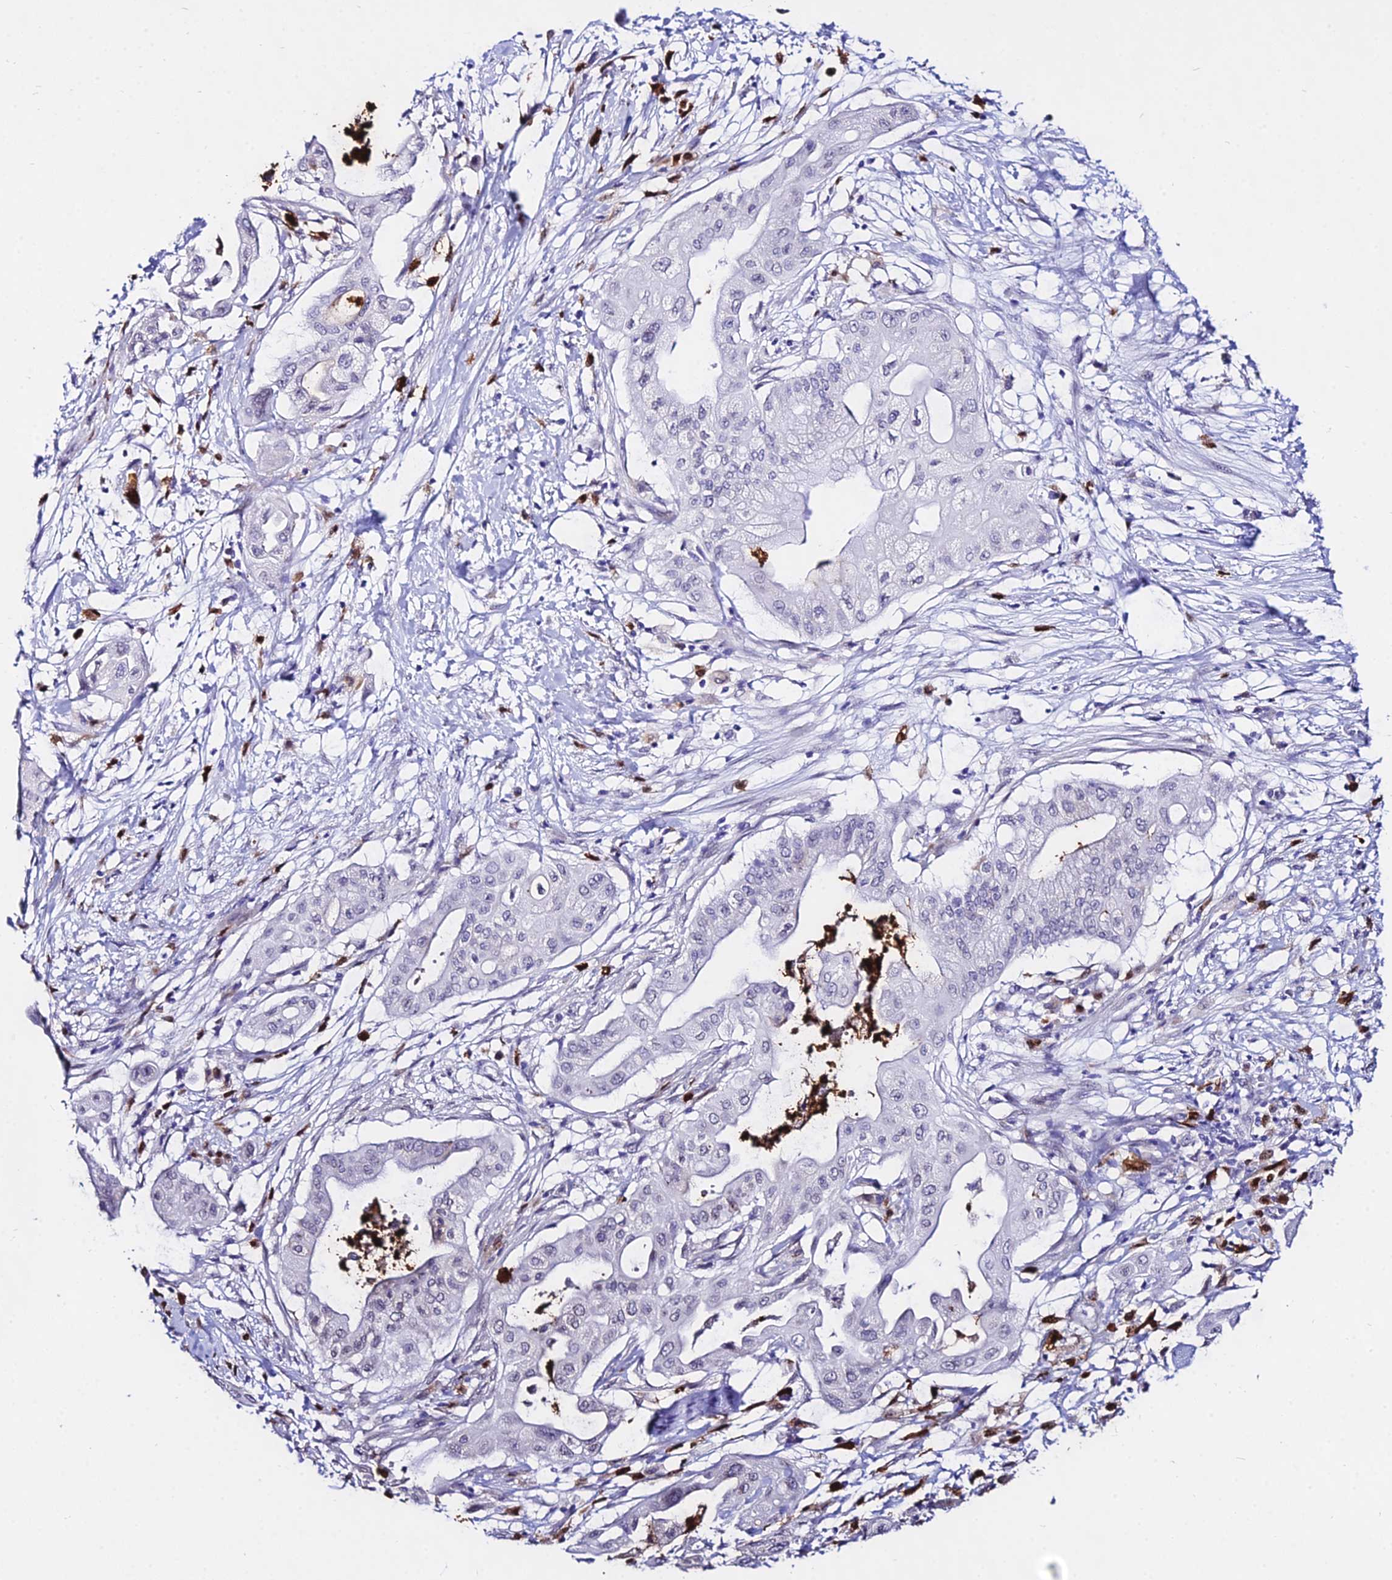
{"staining": {"intensity": "negative", "quantity": "none", "location": "none"}, "tissue": "pancreatic cancer", "cell_type": "Tumor cells", "image_type": "cancer", "snomed": [{"axis": "morphology", "description": "Adenocarcinoma, NOS"}, {"axis": "topography", "description": "Pancreas"}], "caption": "This is an immunohistochemistry (IHC) micrograph of human adenocarcinoma (pancreatic). There is no staining in tumor cells.", "gene": "MCM10", "patient": {"sex": "male", "age": 68}}